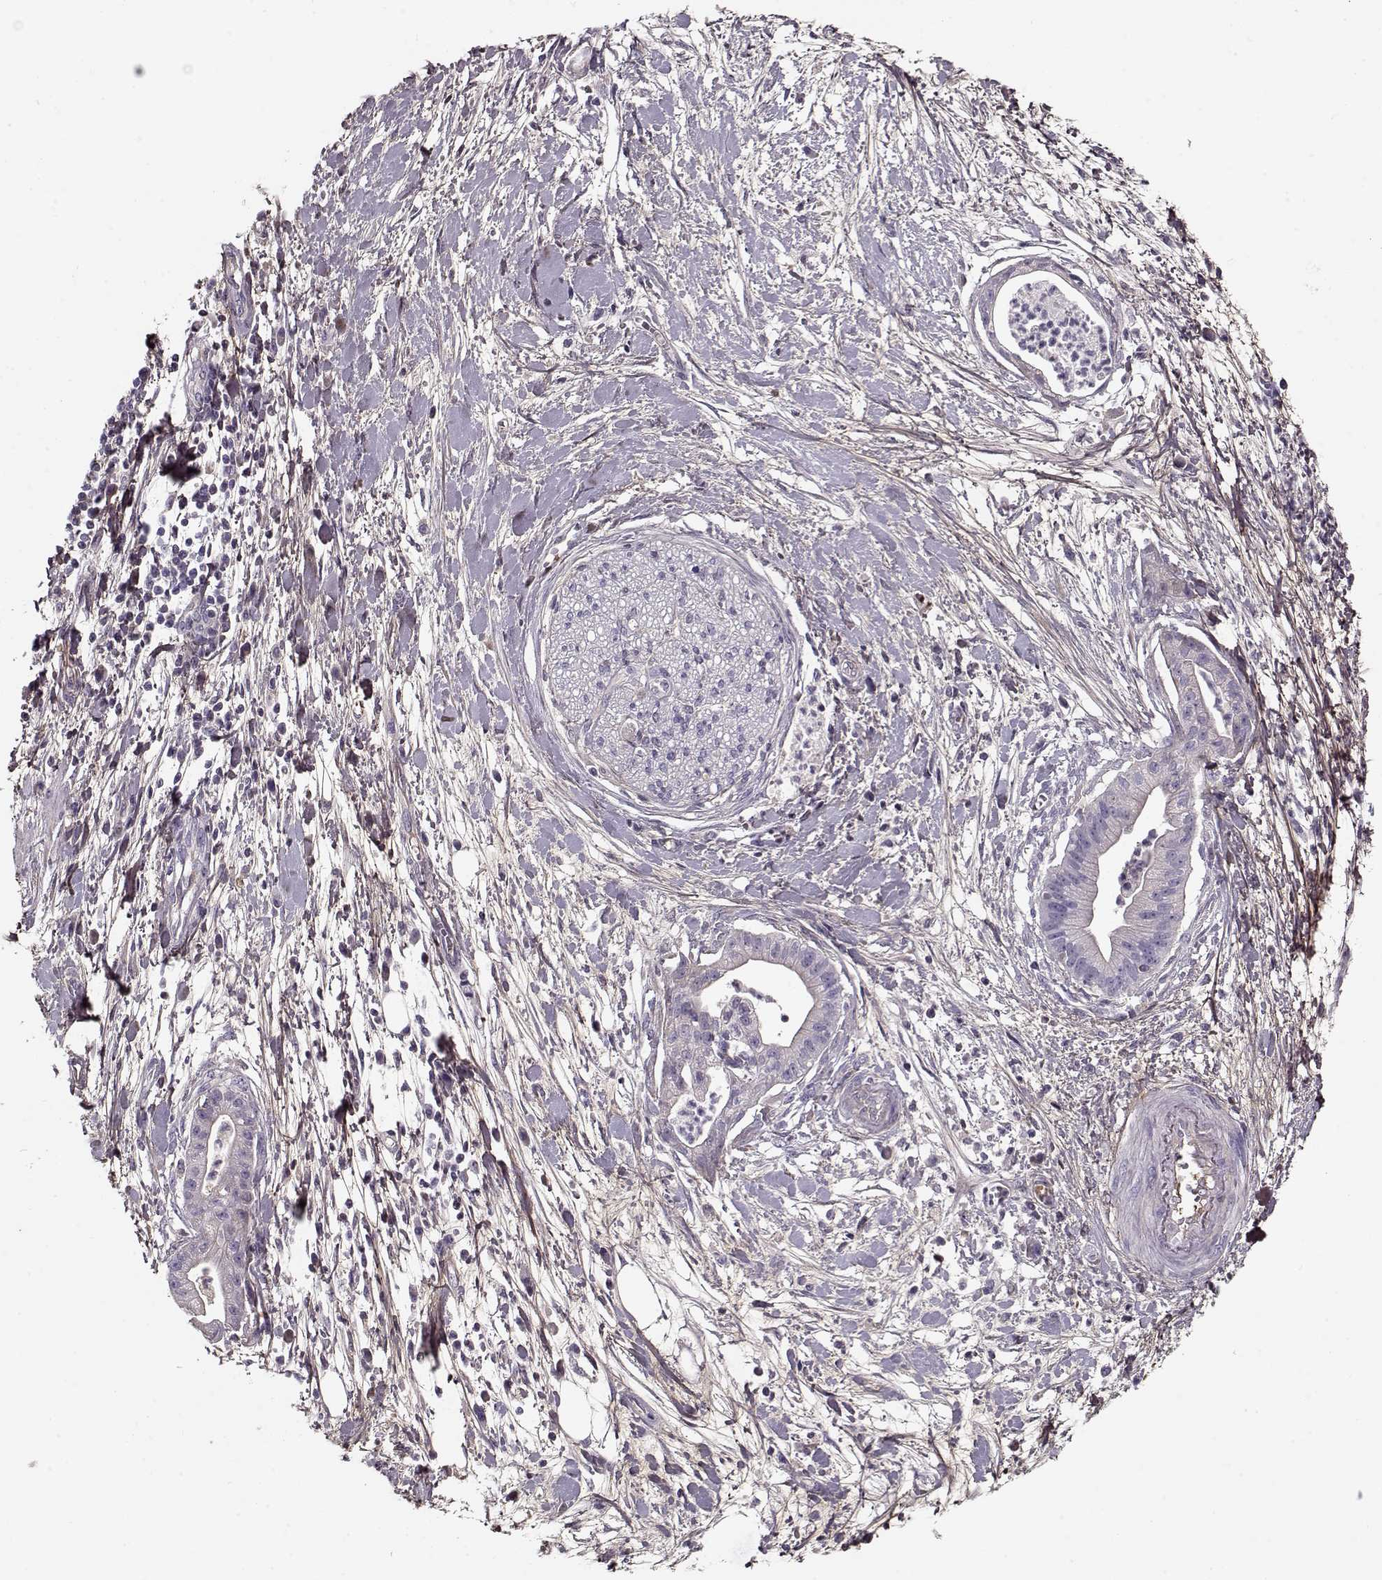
{"staining": {"intensity": "negative", "quantity": "none", "location": "none"}, "tissue": "pancreatic cancer", "cell_type": "Tumor cells", "image_type": "cancer", "snomed": [{"axis": "morphology", "description": "Normal tissue, NOS"}, {"axis": "morphology", "description": "Adenocarcinoma, NOS"}, {"axis": "topography", "description": "Lymph node"}, {"axis": "topography", "description": "Pancreas"}], "caption": "Immunohistochemistry (IHC) photomicrograph of human adenocarcinoma (pancreatic) stained for a protein (brown), which displays no expression in tumor cells. The staining was performed using DAB to visualize the protein expression in brown, while the nuclei were stained in blue with hematoxylin (Magnification: 20x).", "gene": "LUM", "patient": {"sex": "female", "age": 58}}